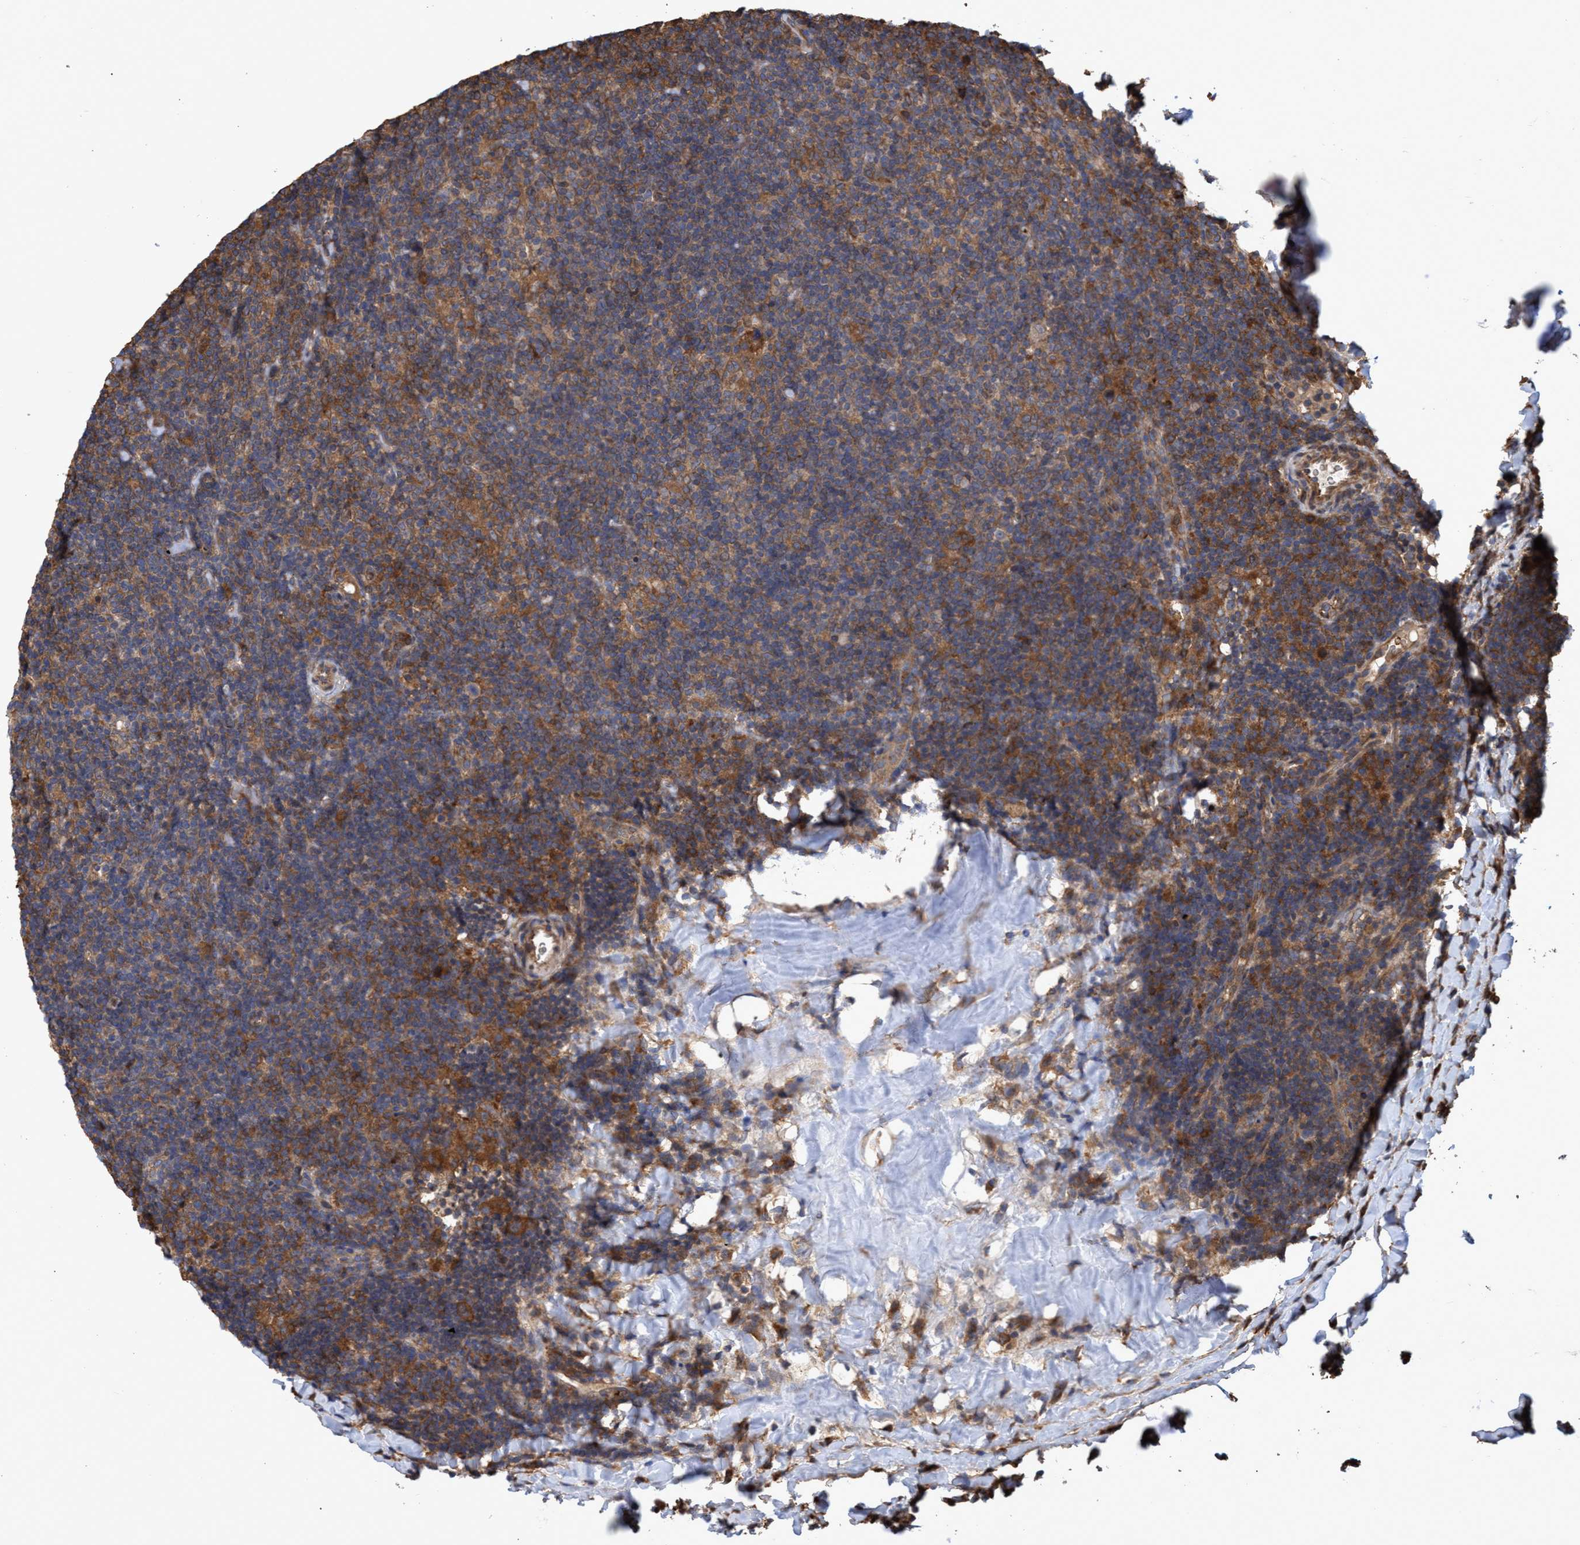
{"staining": {"intensity": "moderate", "quantity": ">75%", "location": "cytoplasmic/membranous"}, "tissue": "lymphoma", "cell_type": "Tumor cells", "image_type": "cancer", "snomed": [{"axis": "morphology", "description": "Hodgkin's disease, NOS"}, {"axis": "topography", "description": "Lymph node"}], "caption": "Hodgkin's disease stained for a protein (brown) reveals moderate cytoplasmic/membranous positive positivity in about >75% of tumor cells.", "gene": "CHMP6", "patient": {"sex": "female", "age": 57}}